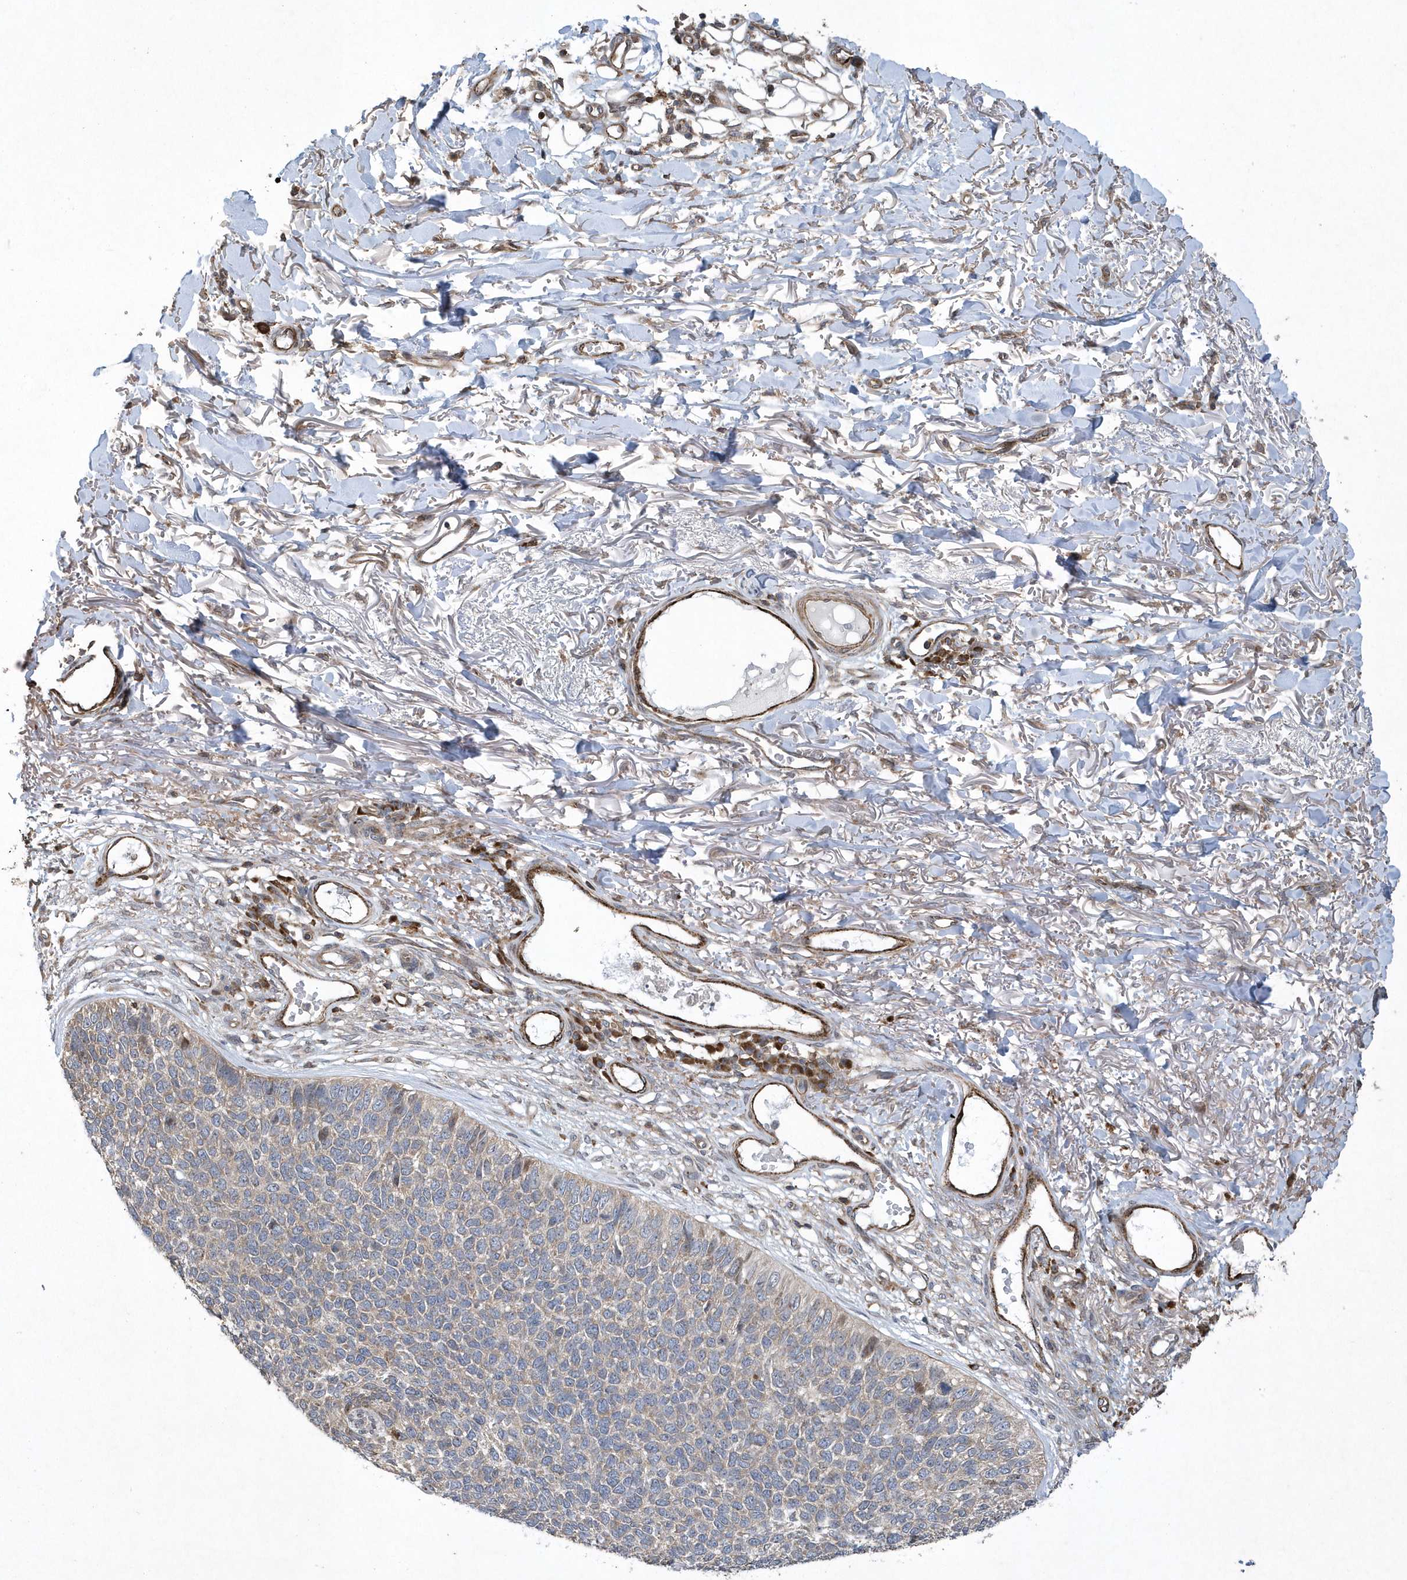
{"staining": {"intensity": "weak", "quantity": "<25%", "location": "cytoplasmic/membranous"}, "tissue": "skin cancer", "cell_type": "Tumor cells", "image_type": "cancer", "snomed": [{"axis": "morphology", "description": "Basal cell carcinoma"}, {"axis": "topography", "description": "Skin"}], "caption": "There is no significant expression in tumor cells of skin cancer.", "gene": "N4BP2", "patient": {"sex": "female", "age": 84}}